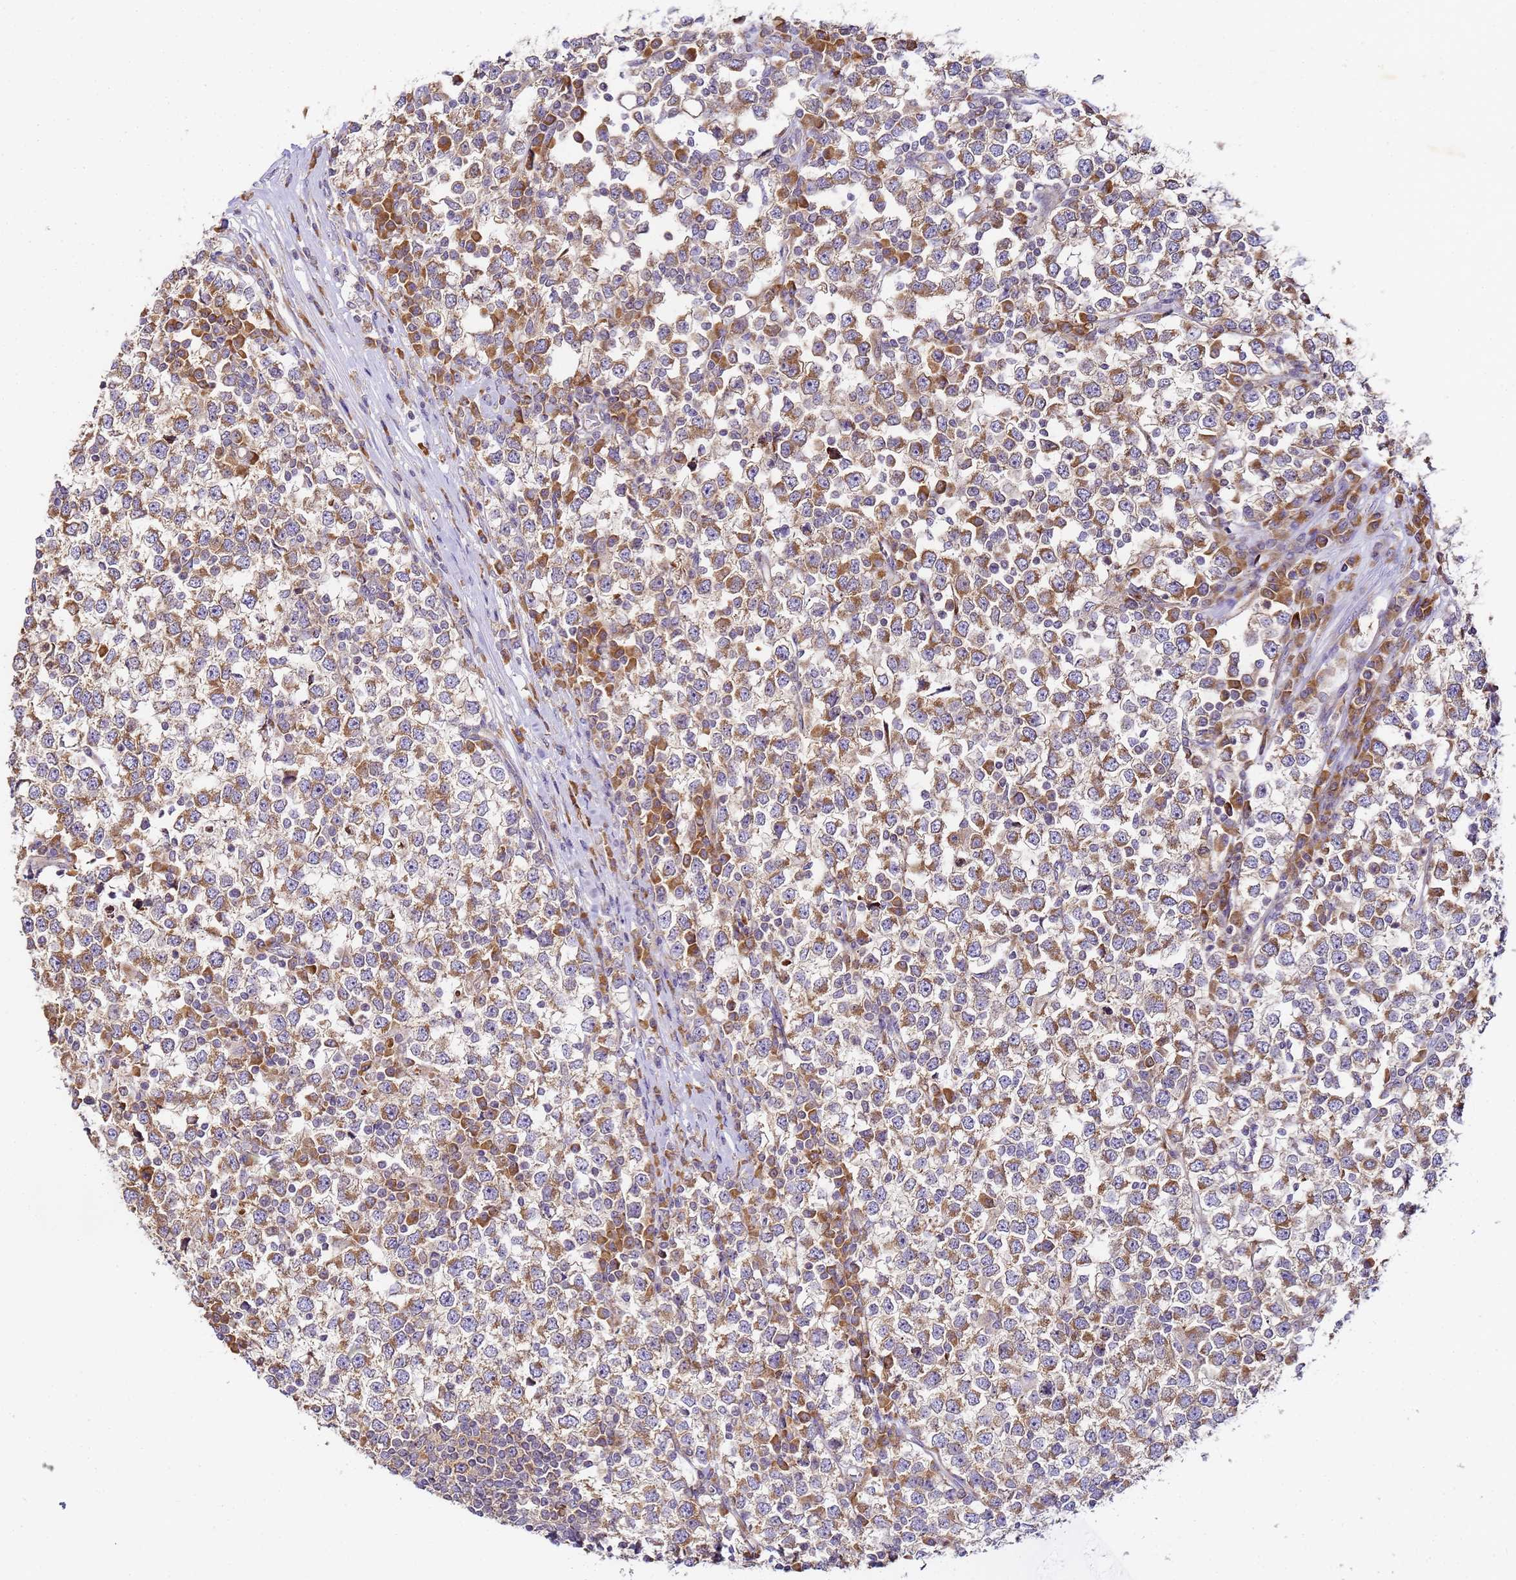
{"staining": {"intensity": "moderate", "quantity": "25%-75%", "location": "cytoplasmic/membranous"}, "tissue": "testis cancer", "cell_type": "Tumor cells", "image_type": "cancer", "snomed": [{"axis": "morphology", "description": "Seminoma, NOS"}, {"axis": "topography", "description": "Testis"}], "caption": "The image reveals immunohistochemical staining of testis seminoma. There is moderate cytoplasmic/membranous expression is appreciated in about 25%-75% of tumor cells. The protein is shown in brown color, while the nuclei are stained blue.", "gene": "RPL13A", "patient": {"sex": "male", "age": 65}}